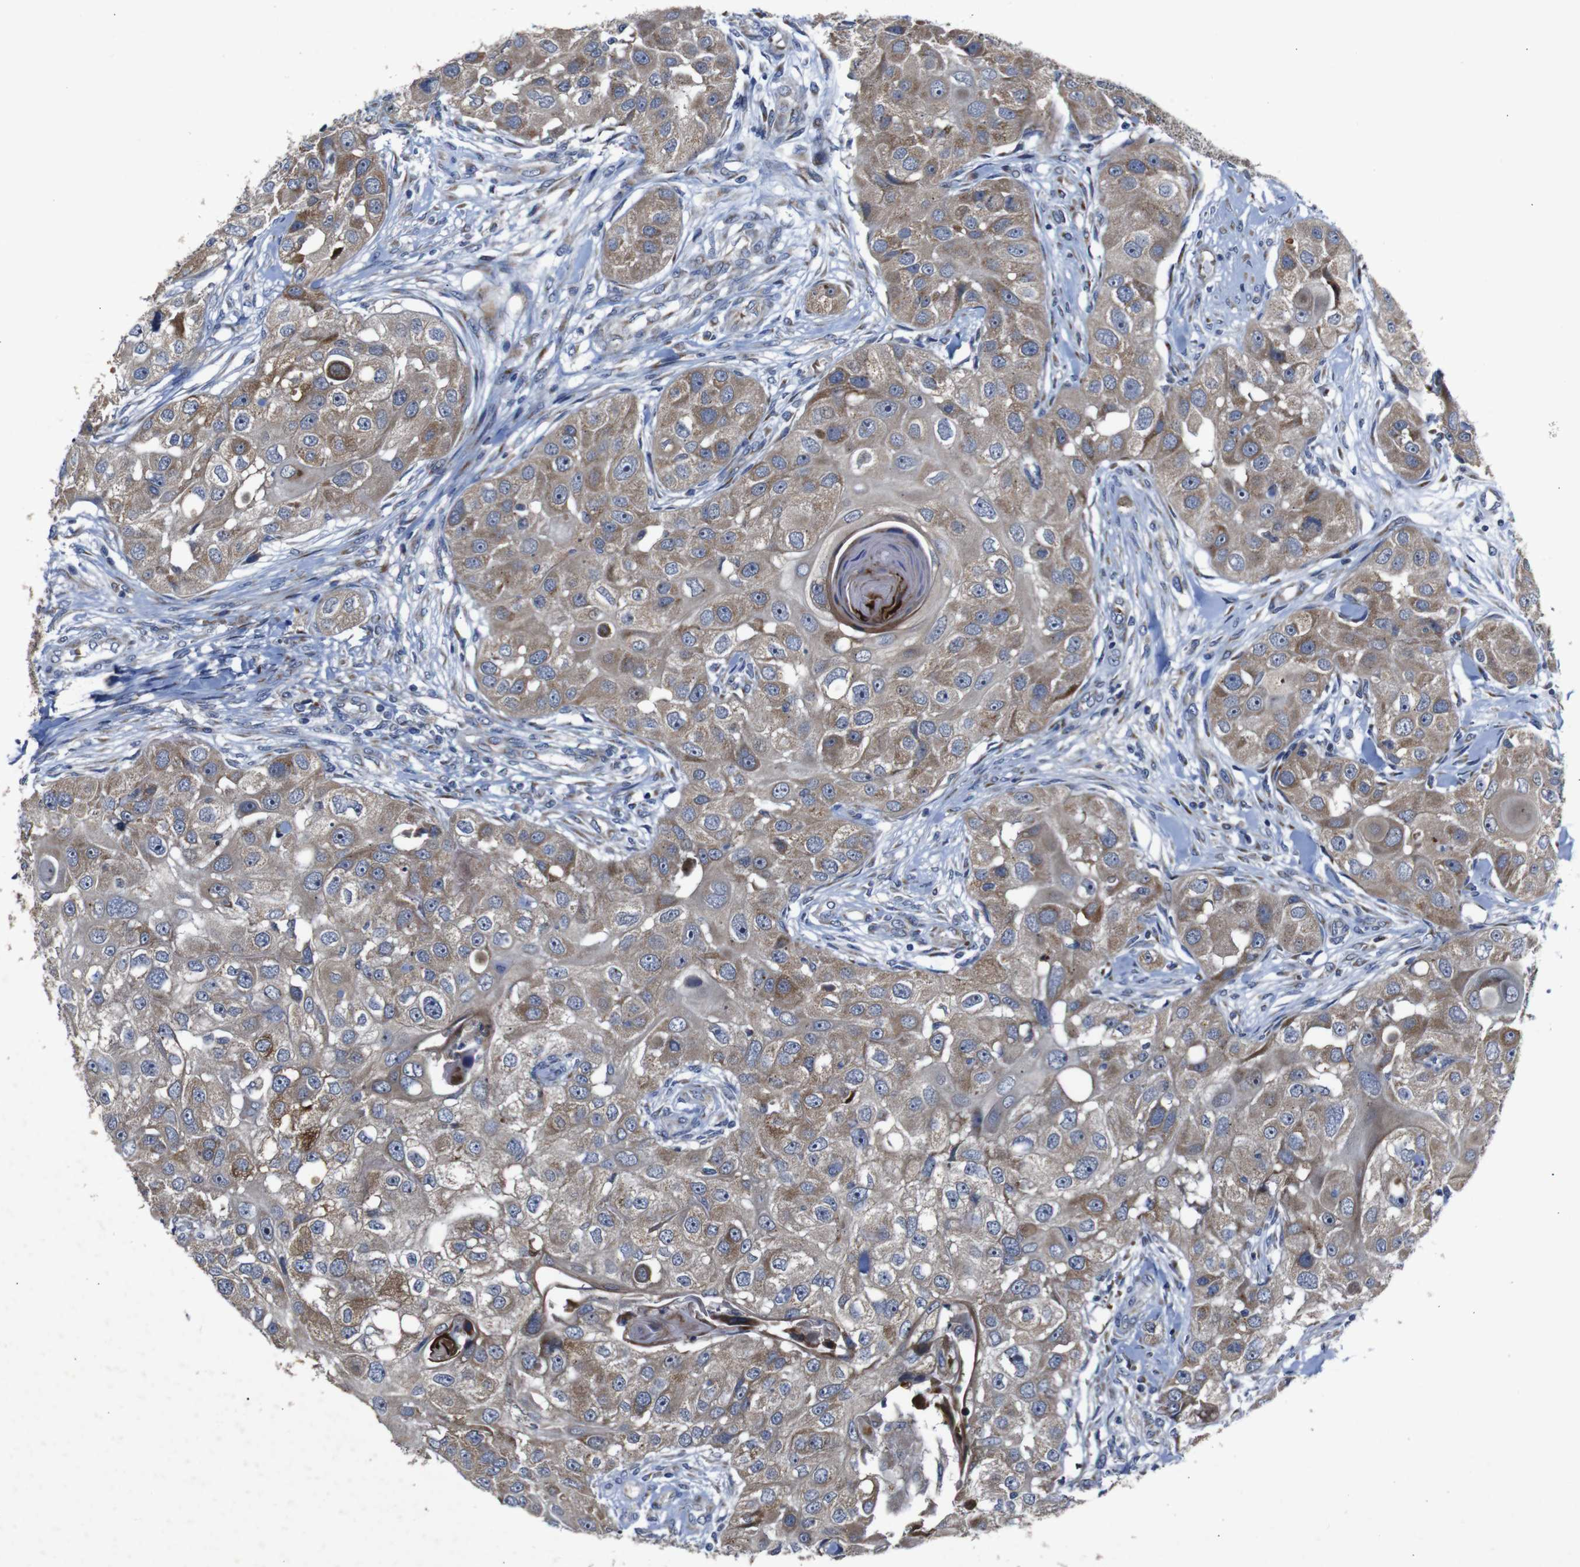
{"staining": {"intensity": "moderate", "quantity": ">75%", "location": "cytoplasmic/membranous"}, "tissue": "head and neck cancer", "cell_type": "Tumor cells", "image_type": "cancer", "snomed": [{"axis": "morphology", "description": "Normal tissue, NOS"}, {"axis": "morphology", "description": "Squamous cell carcinoma, NOS"}, {"axis": "topography", "description": "Skeletal muscle"}, {"axis": "topography", "description": "Head-Neck"}], "caption": "Protein expression analysis of human head and neck cancer (squamous cell carcinoma) reveals moderate cytoplasmic/membranous expression in about >75% of tumor cells.", "gene": "CHST10", "patient": {"sex": "male", "age": 51}}